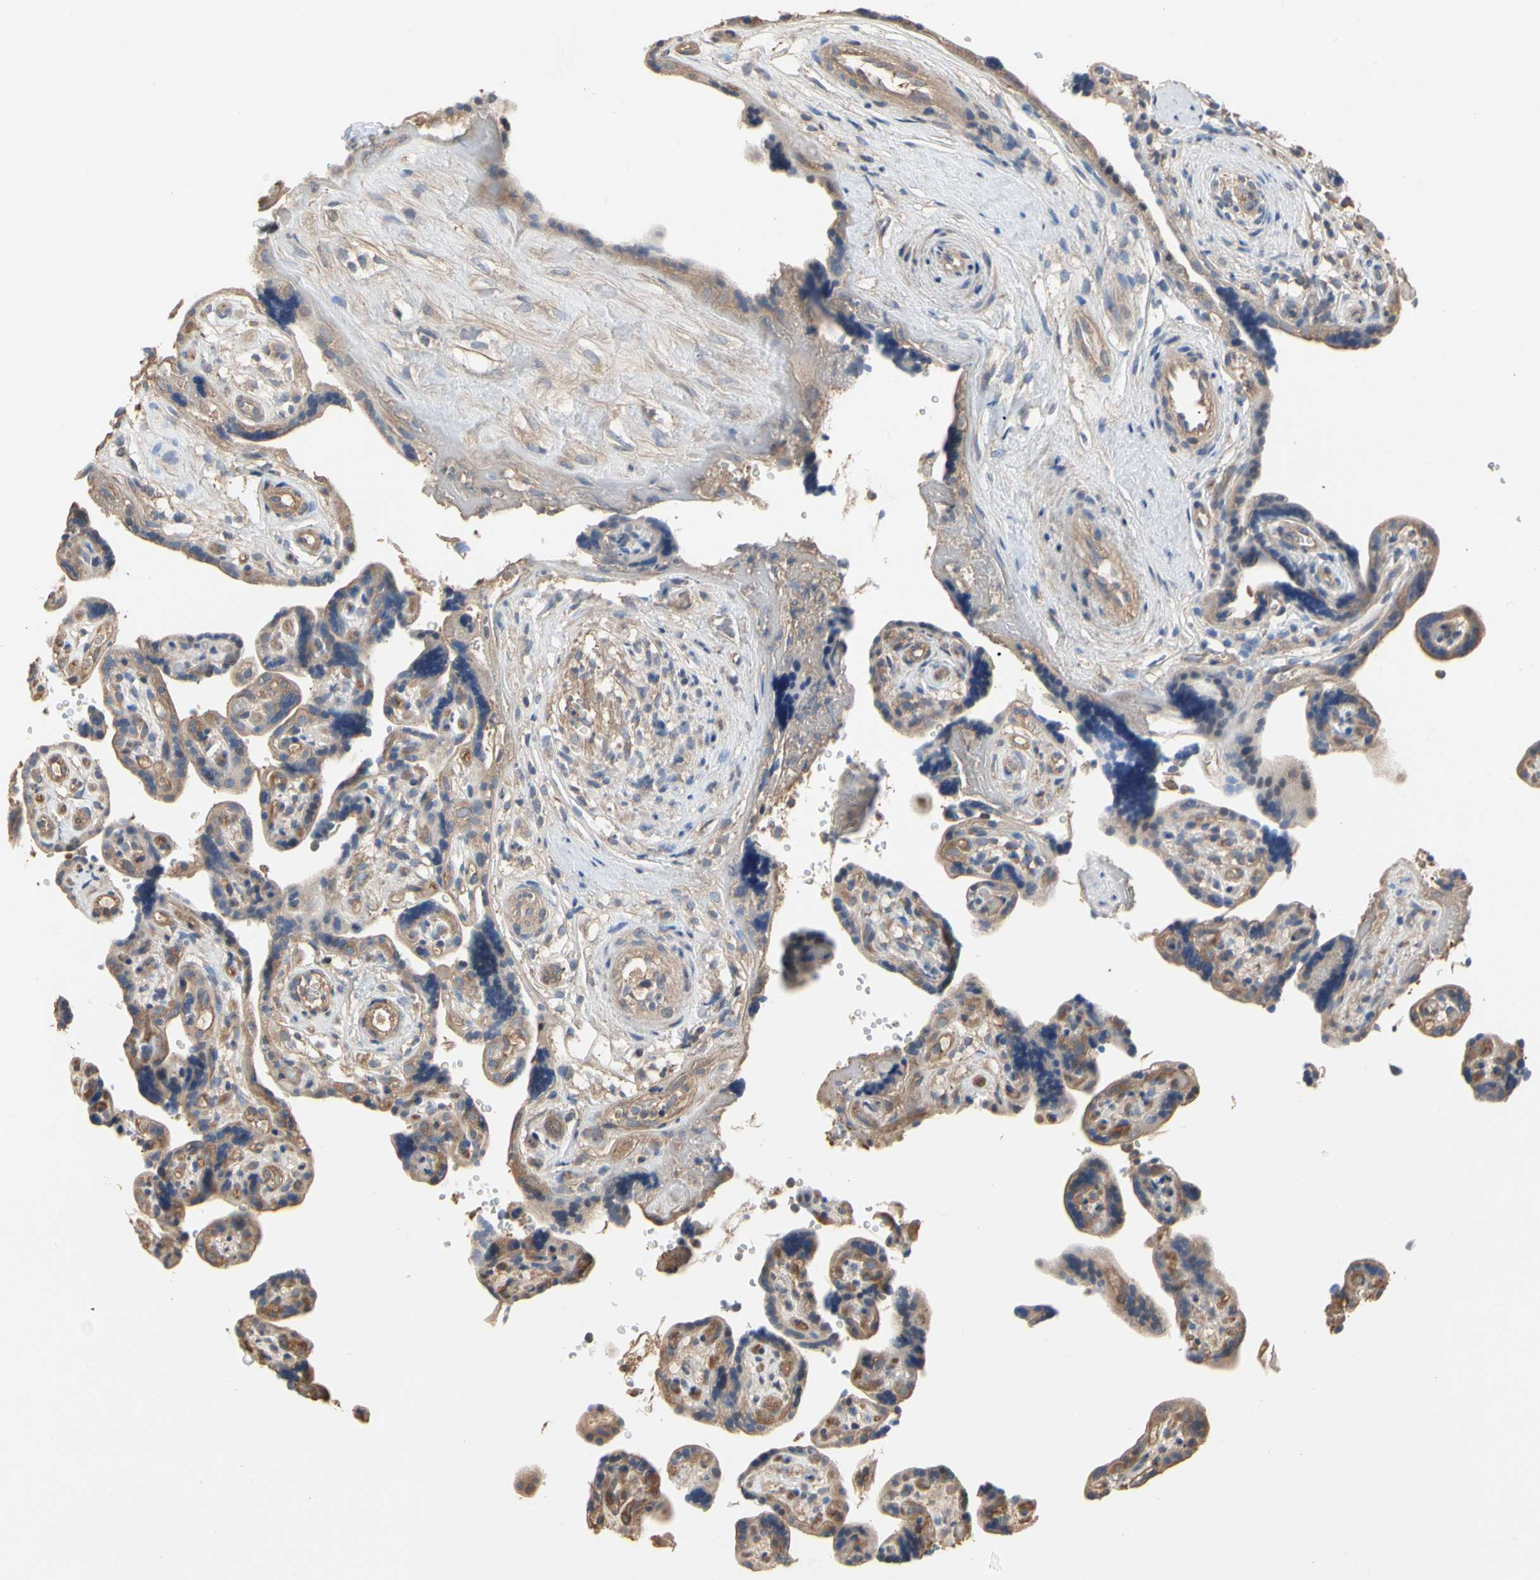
{"staining": {"intensity": "moderate", "quantity": "25%-75%", "location": "cytoplasmic/membranous"}, "tissue": "placenta", "cell_type": "Trophoblastic cells", "image_type": "normal", "snomed": [{"axis": "morphology", "description": "Normal tissue, NOS"}, {"axis": "topography", "description": "Placenta"}], "caption": "Immunohistochemistry (IHC) of normal placenta displays medium levels of moderate cytoplasmic/membranous staining in approximately 25%-75% of trophoblastic cells.", "gene": "PDZK1", "patient": {"sex": "female", "age": 30}}